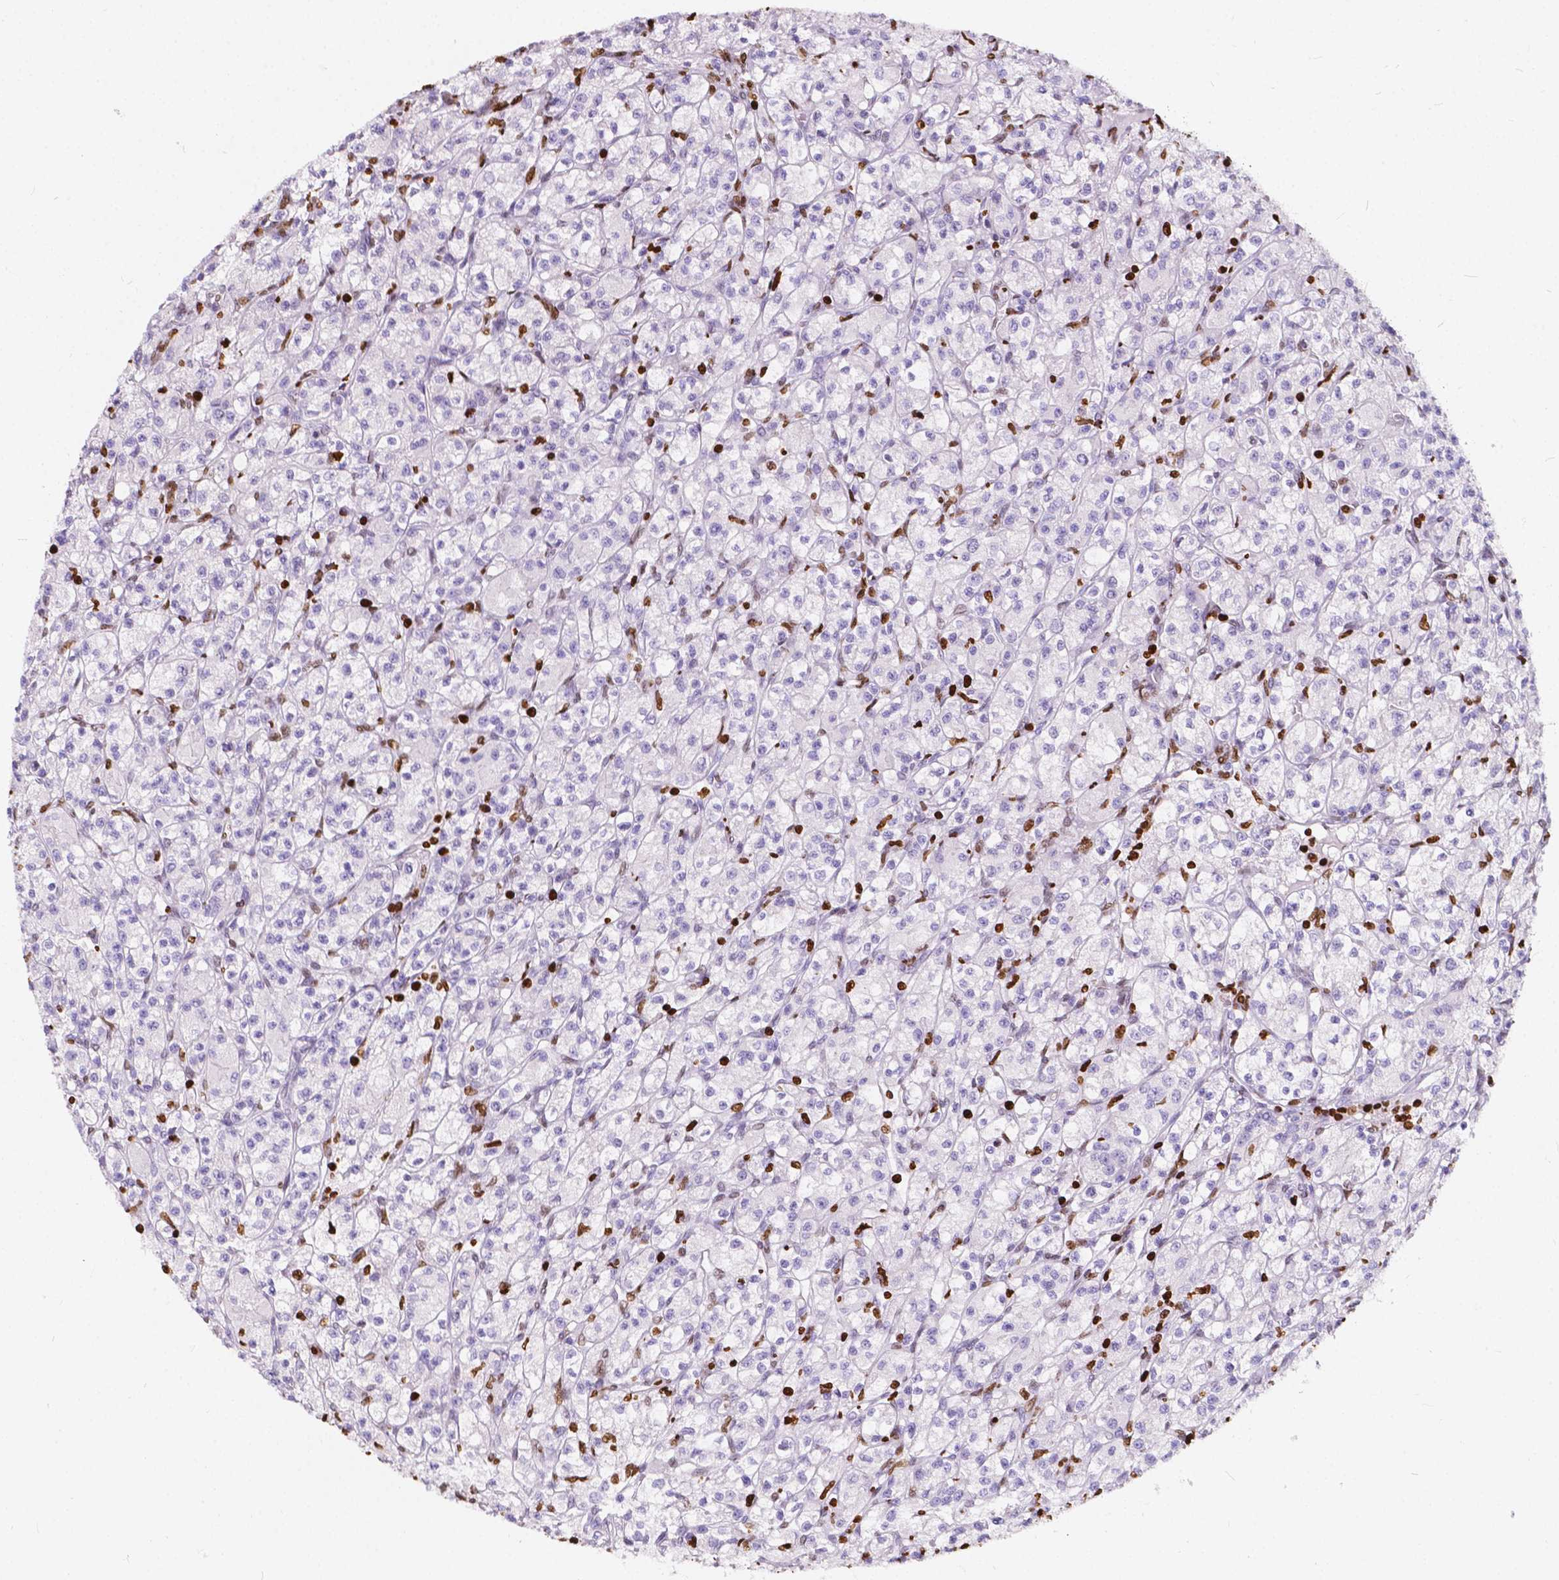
{"staining": {"intensity": "negative", "quantity": "none", "location": "none"}, "tissue": "renal cancer", "cell_type": "Tumor cells", "image_type": "cancer", "snomed": [{"axis": "morphology", "description": "Adenocarcinoma, NOS"}, {"axis": "topography", "description": "Kidney"}], "caption": "A histopathology image of human adenocarcinoma (renal) is negative for staining in tumor cells.", "gene": "CBY3", "patient": {"sex": "female", "age": 70}}